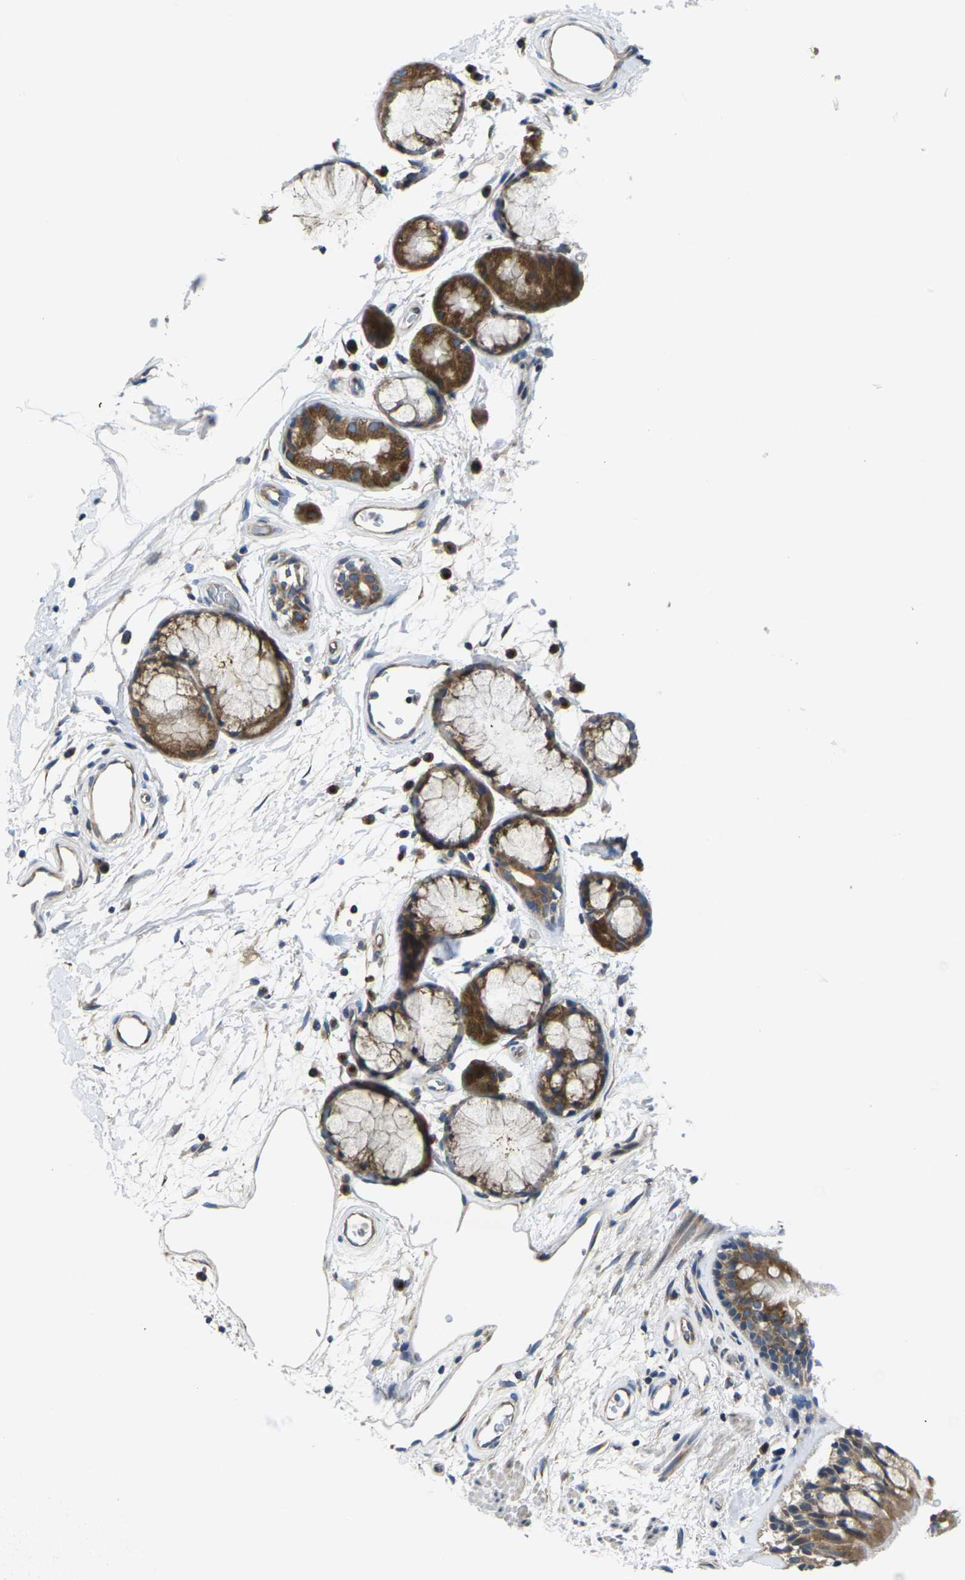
{"staining": {"intensity": "moderate", "quantity": ">75%", "location": "cytoplasmic/membranous"}, "tissue": "bronchus", "cell_type": "Respiratory epithelial cells", "image_type": "normal", "snomed": [{"axis": "morphology", "description": "Normal tissue, NOS"}, {"axis": "morphology", "description": "Adenocarcinoma, NOS"}, {"axis": "topography", "description": "Bronchus"}, {"axis": "topography", "description": "Lung"}], "caption": "The image demonstrates staining of benign bronchus, revealing moderate cytoplasmic/membranous protein expression (brown color) within respiratory epithelial cells. Using DAB (3,3'-diaminobenzidine) (brown) and hematoxylin (blue) stains, captured at high magnification using brightfield microscopy.", "gene": "TMCC2", "patient": {"sex": "female", "age": 54}}